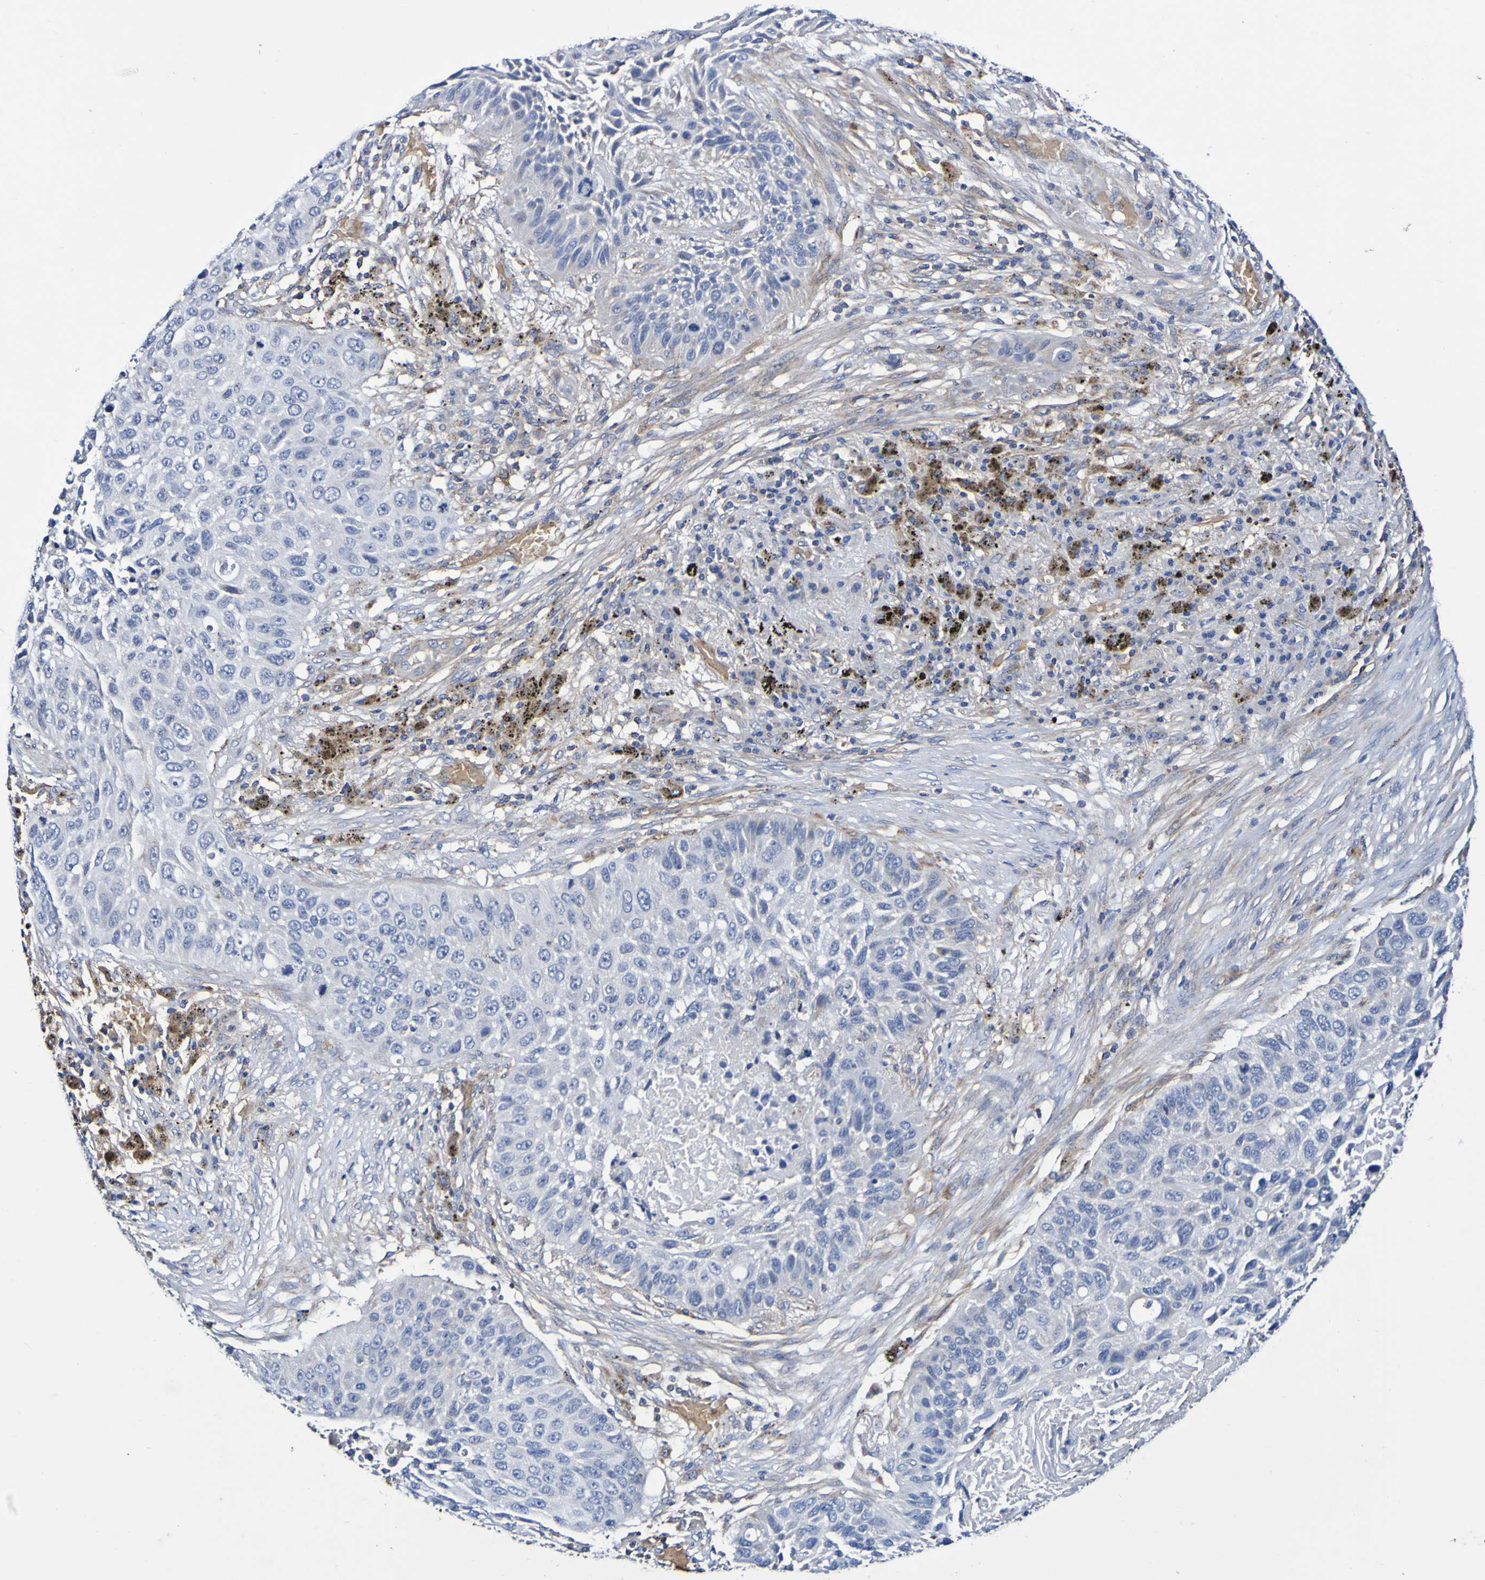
{"staining": {"intensity": "negative", "quantity": "none", "location": "none"}, "tissue": "lung cancer", "cell_type": "Tumor cells", "image_type": "cancer", "snomed": [{"axis": "morphology", "description": "Squamous cell carcinoma, NOS"}, {"axis": "topography", "description": "Lung"}], "caption": "Protein analysis of squamous cell carcinoma (lung) demonstrates no significant positivity in tumor cells. Brightfield microscopy of IHC stained with DAB (3,3'-diaminobenzidine) (brown) and hematoxylin (blue), captured at high magnification.", "gene": "WNT4", "patient": {"sex": "male", "age": 57}}